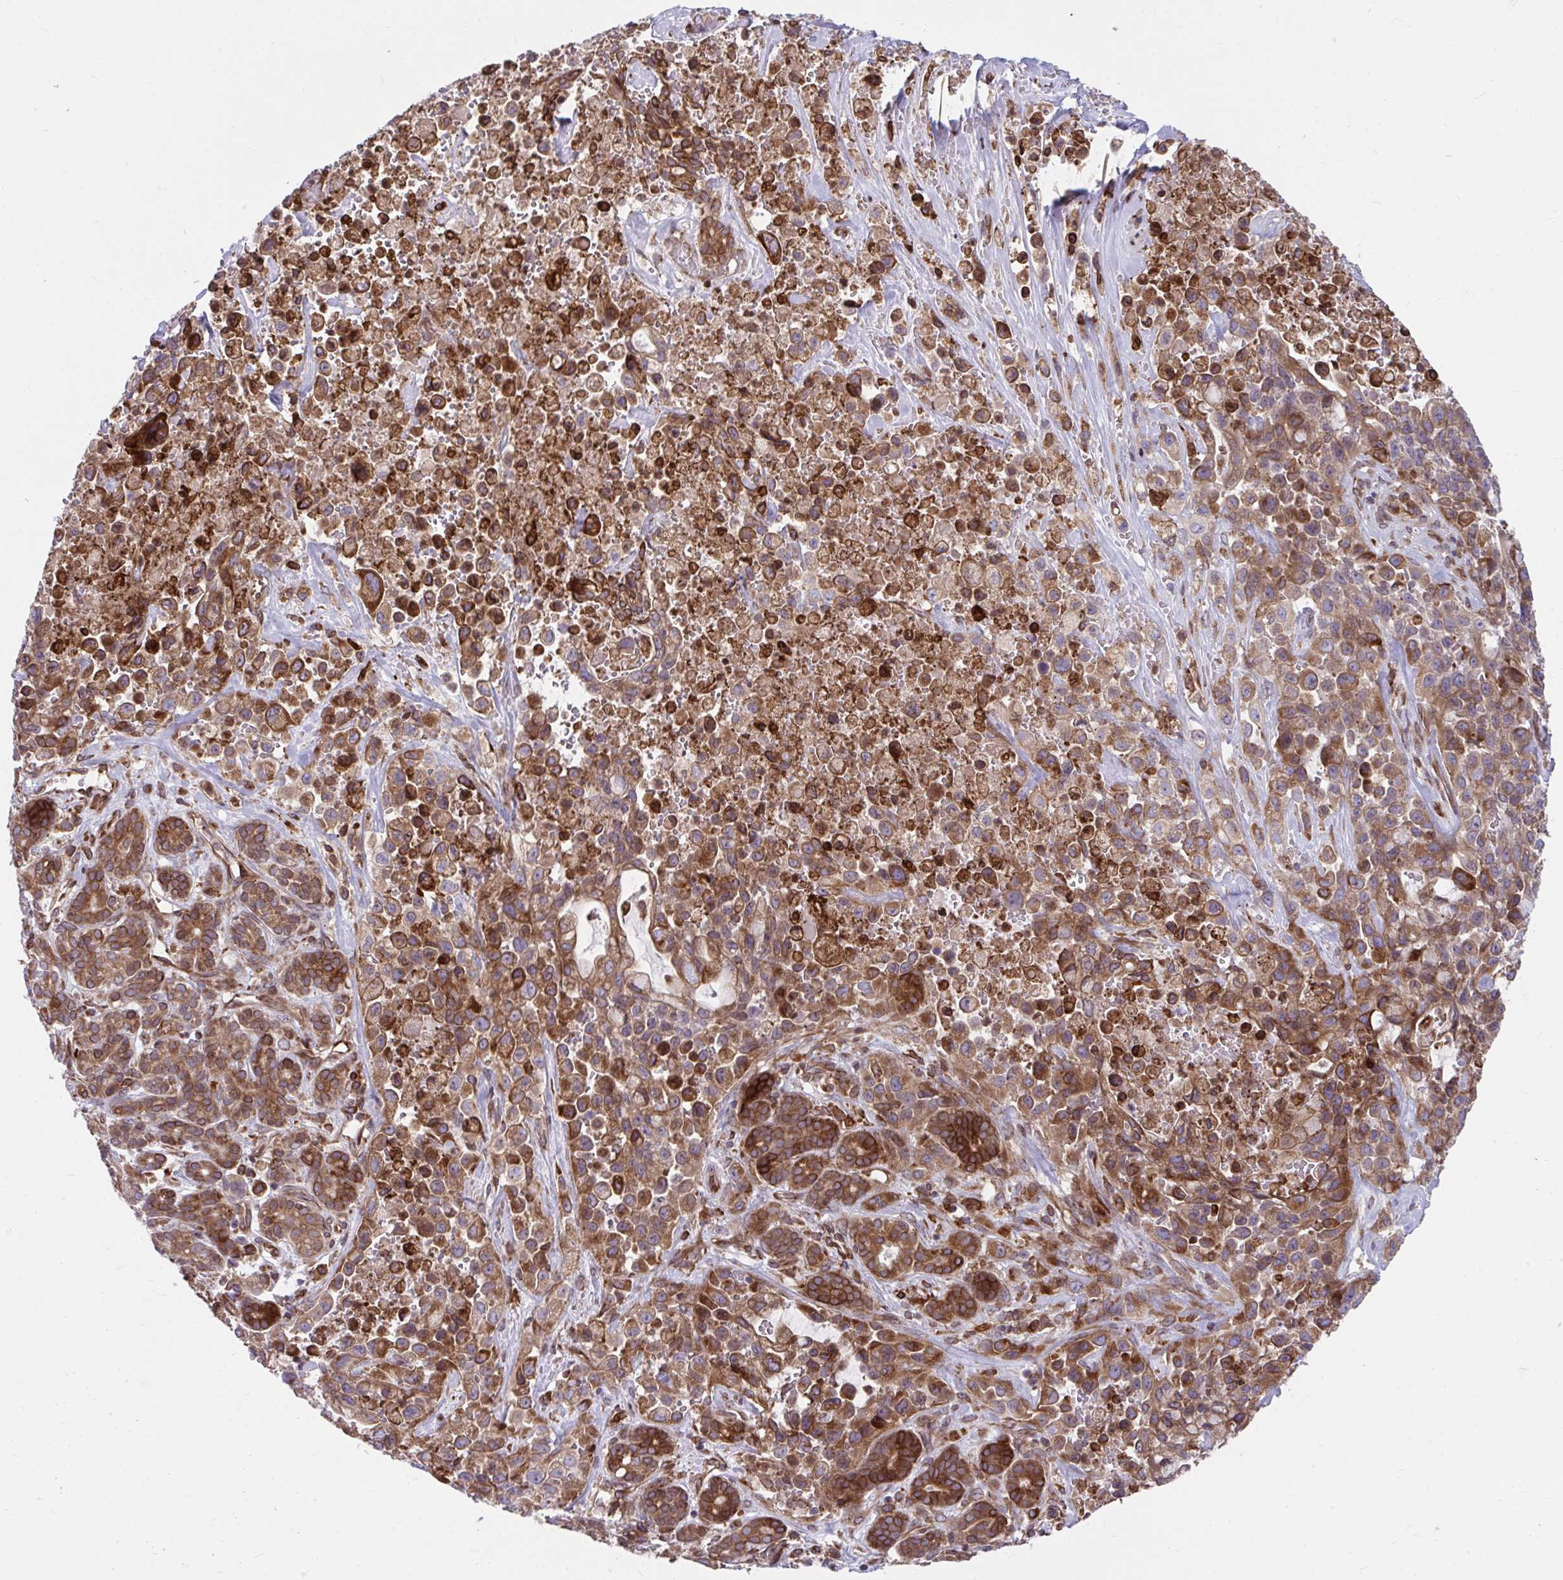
{"staining": {"intensity": "moderate", "quantity": ">75%", "location": "cytoplasmic/membranous"}, "tissue": "pancreatic cancer", "cell_type": "Tumor cells", "image_type": "cancer", "snomed": [{"axis": "morphology", "description": "Adenocarcinoma, NOS"}, {"axis": "topography", "description": "Pancreas"}], "caption": "A photomicrograph of adenocarcinoma (pancreatic) stained for a protein exhibits moderate cytoplasmic/membranous brown staining in tumor cells.", "gene": "STIM2", "patient": {"sex": "male", "age": 44}}